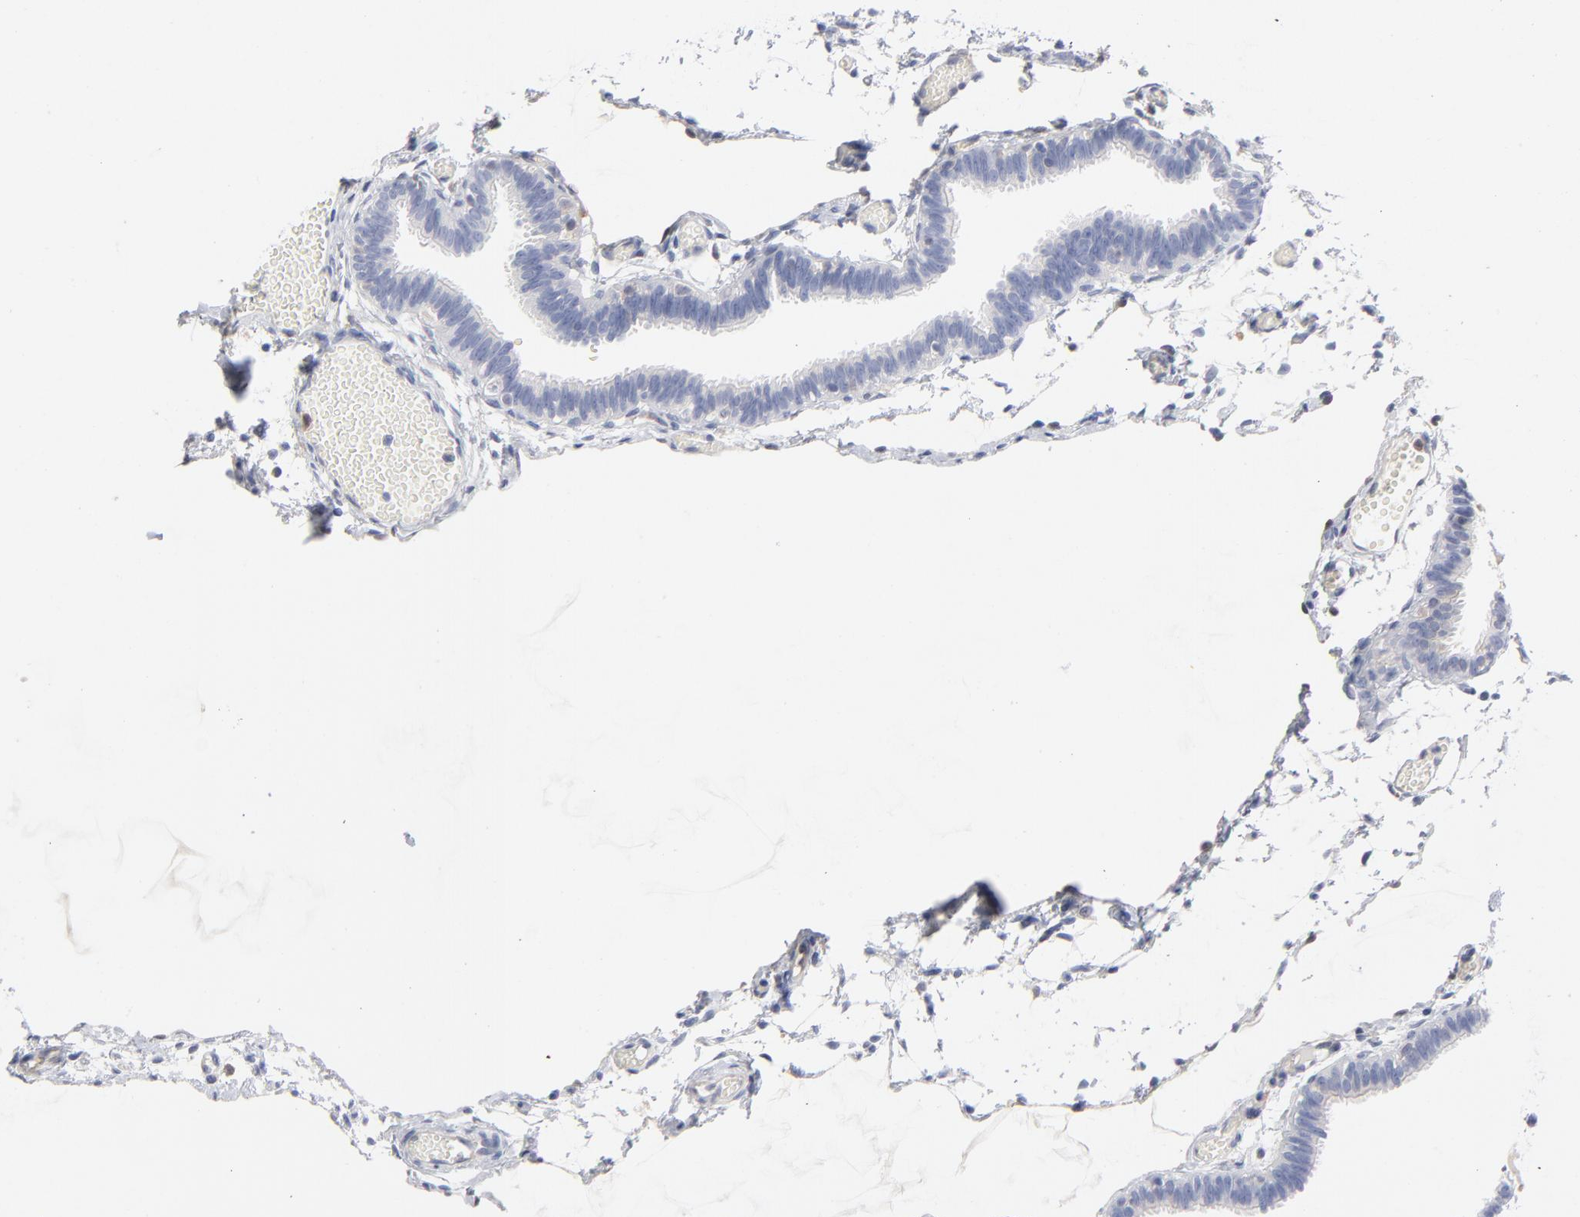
{"staining": {"intensity": "negative", "quantity": "none", "location": "none"}, "tissue": "fallopian tube", "cell_type": "Glandular cells", "image_type": "normal", "snomed": [{"axis": "morphology", "description": "Normal tissue, NOS"}, {"axis": "topography", "description": "Fallopian tube"}], "caption": "This is an immunohistochemistry photomicrograph of benign human fallopian tube. There is no positivity in glandular cells.", "gene": "ARRB1", "patient": {"sex": "female", "age": 29}}